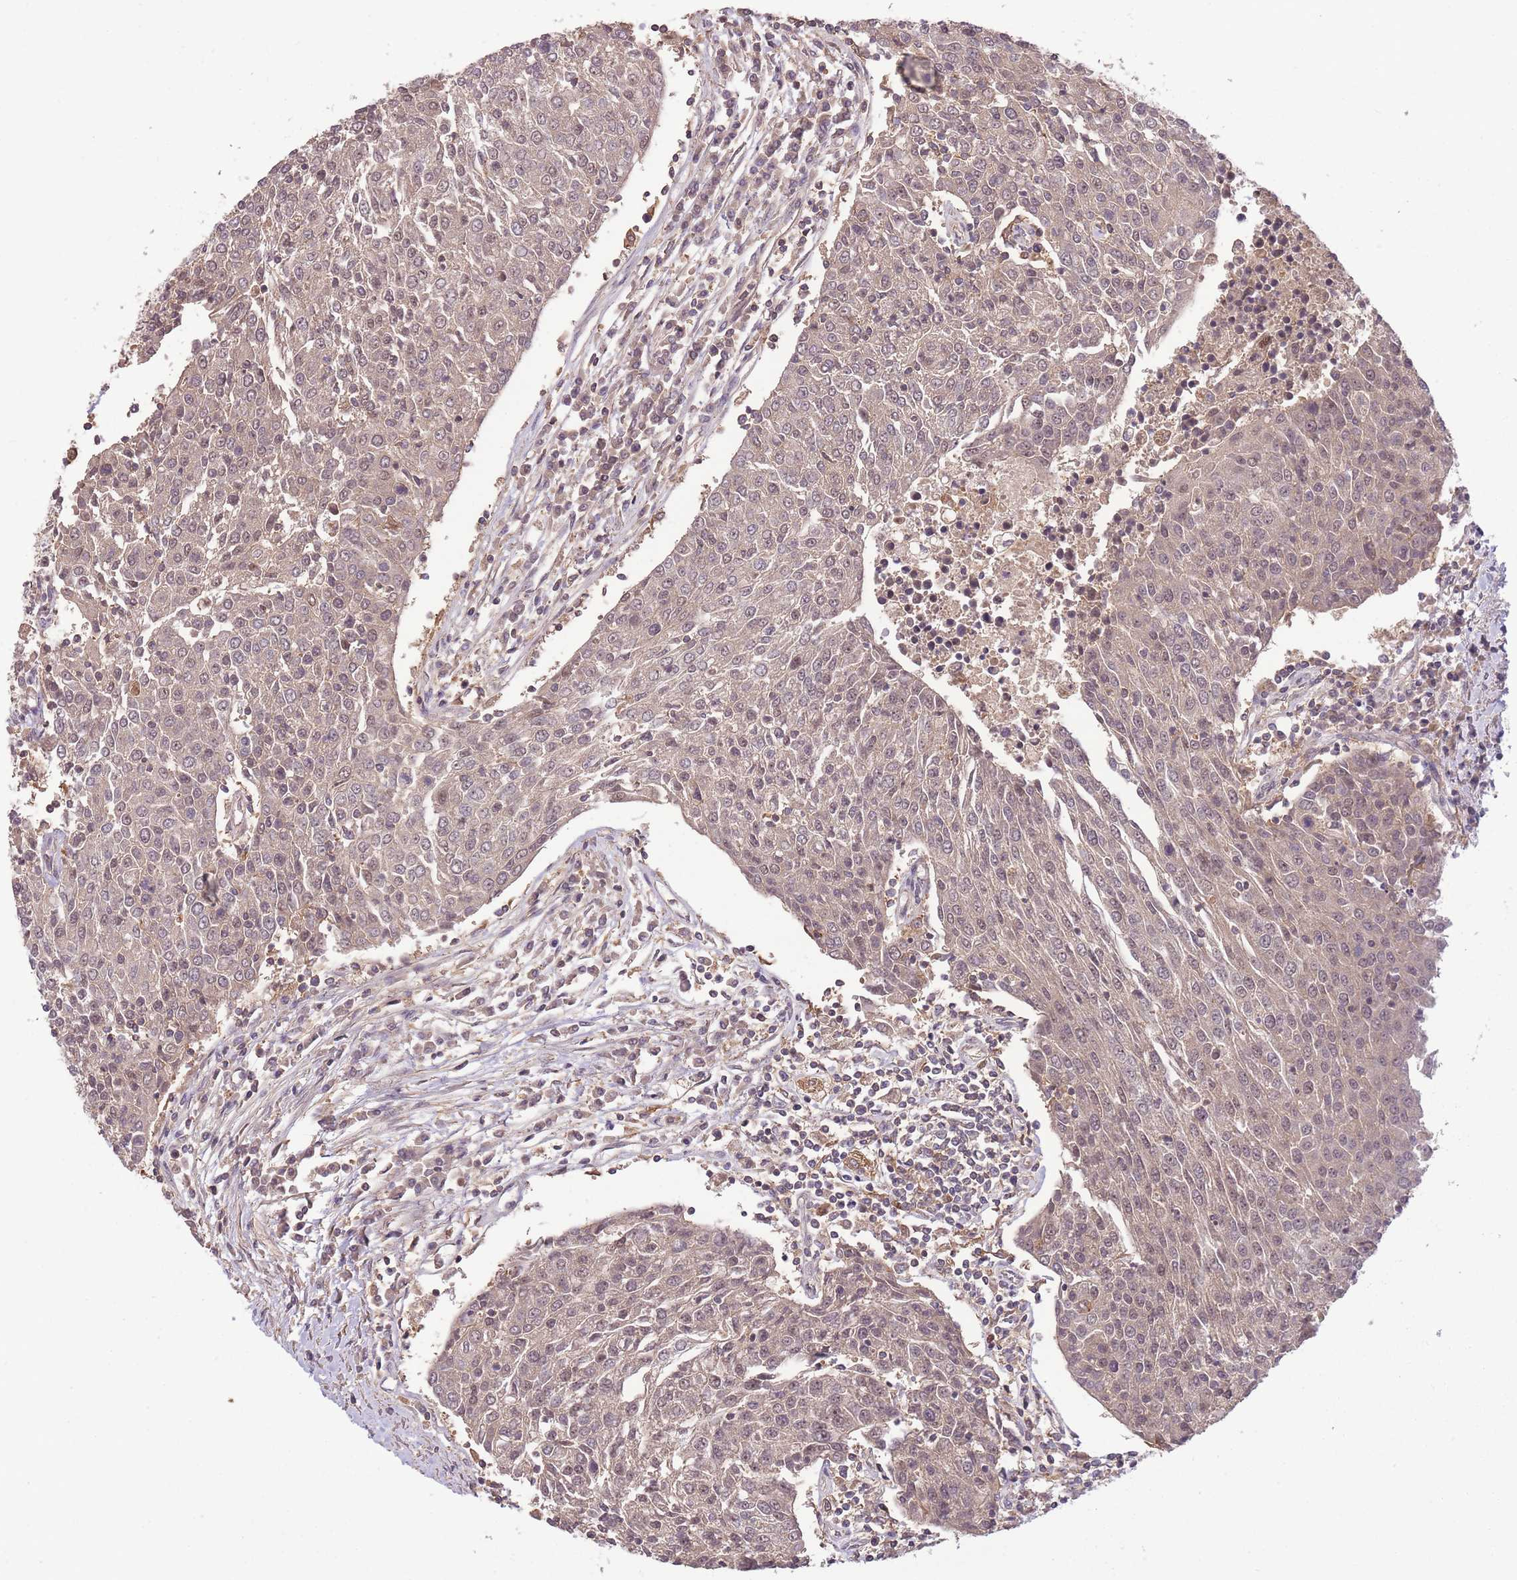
{"staining": {"intensity": "weak", "quantity": "25%-75%", "location": "cytoplasmic/membranous,nuclear"}, "tissue": "urothelial cancer", "cell_type": "Tumor cells", "image_type": "cancer", "snomed": [{"axis": "morphology", "description": "Urothelial carcinoma, High grade"}, {"axis": "topography", "description": "Urinary bladder"}], "caption": "The micrograph reveals a brown stain indicating the presence of a protein in the cytoplasmic/membranous and nuclear of tumor cells in urothelial cancer. The staining was performed using DAB (3,3'-diaminobenzidine), with brown indicating positive protein expression. Nuclei are stained blue with hematoxylin.", "gene": "POLR3F", "patient": {"sex": "female", "age": 85}}